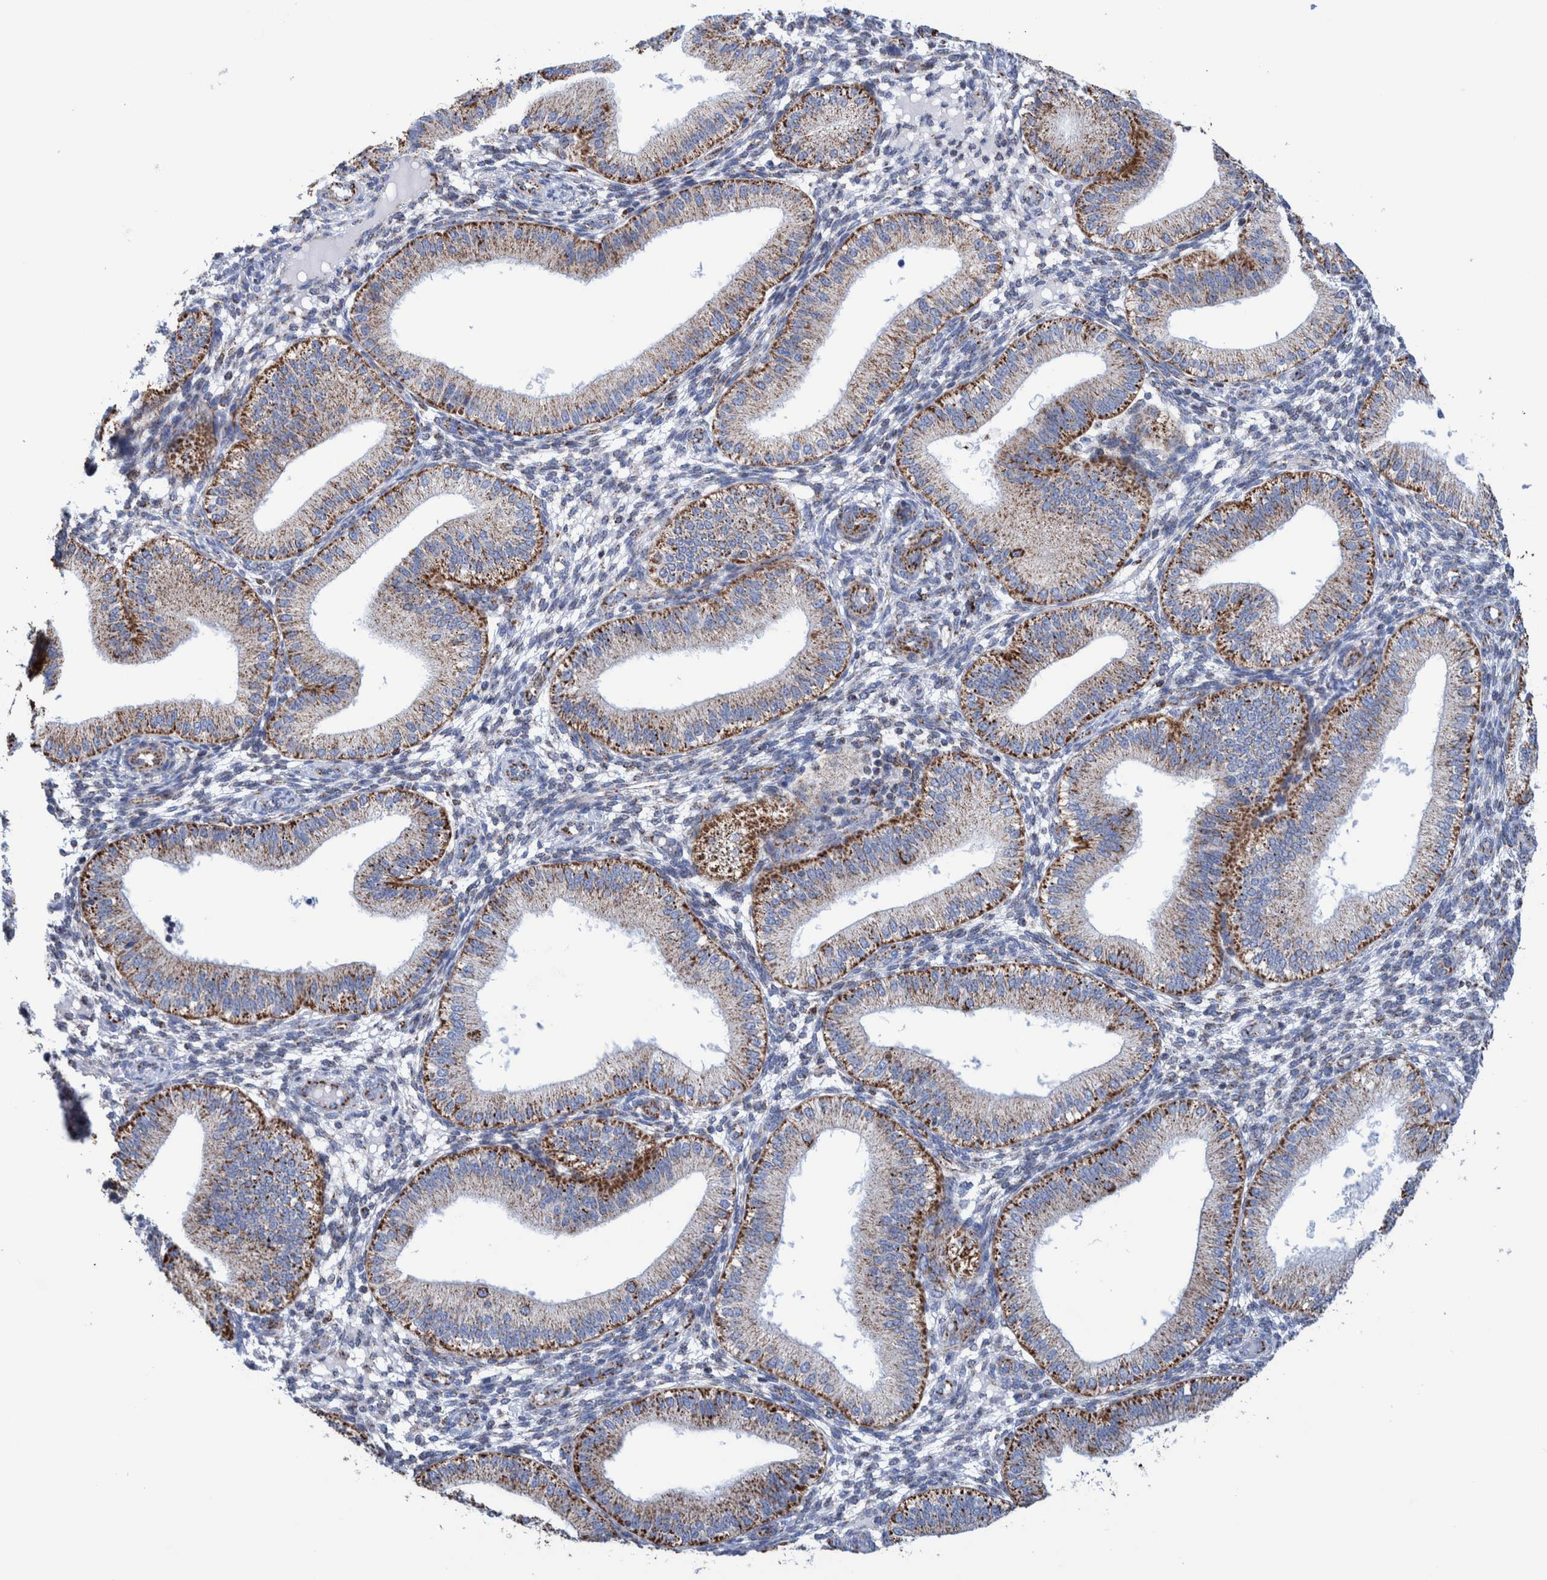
{"staining": {"intensity": "negative", "quantity": "none", "location": "none"}, "tissue": "endometrium", "cell_type": "Cells in endometrial stroma", "image_type": "normal", "snomed": [{"axis": "morphology", "description": "Normal tissue, NOS"}, {"axis": "topography", "description": "Endometrium"}], "caption": "The IHC photomicrograph has no significant expression in cells in endometrial stroma of endometrium. (DAB IHC, high magnification).", "gene": "DECR1", "patient": {"sex": "female", "age": 39}}